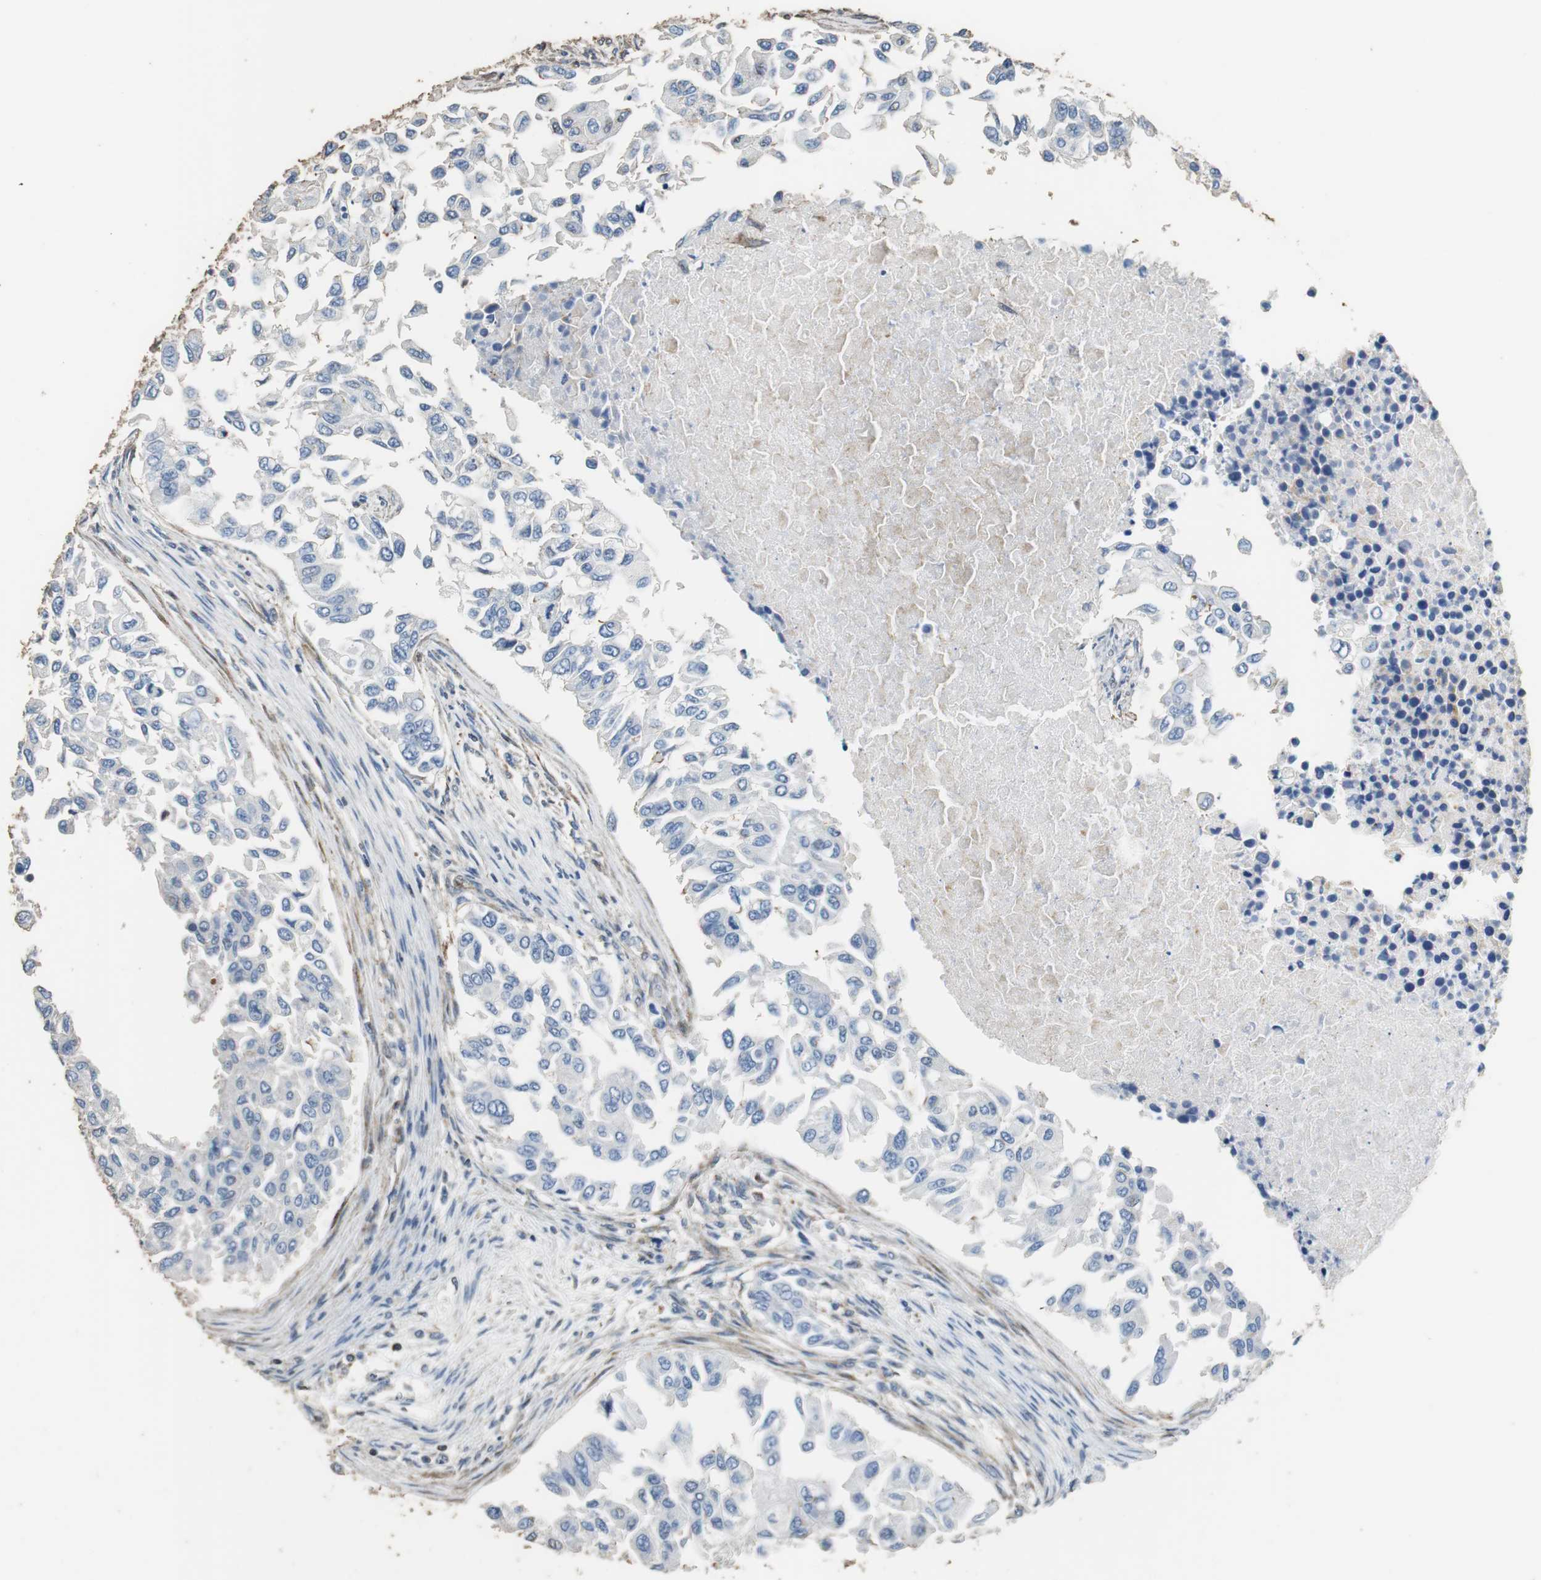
{"staining": {"intensity": "negative", "quantity": "none", "location": "none"}, "tissue": "breast cancer", "cell_type": "Tumor cells", "image_type": "cancer", "snomed": [{"axis": "morphology", "description": "Normal tissue, NOS"}, {"axis": "morphology", "description": "Duct carcinoma"}, {"axis": "topography", "description": "Breast"}], "caption": "A photomicrograph of human breast cancer is negative for staining in tumor cells. (Stains: DAB (3,3'-diaminobenzidine) IHC with hematoxylin counter stain, Microscopy: brightfield microscopy at high magnification).", "gene": "PRKRA", "patient": {"sex": "female", "age": 49}}